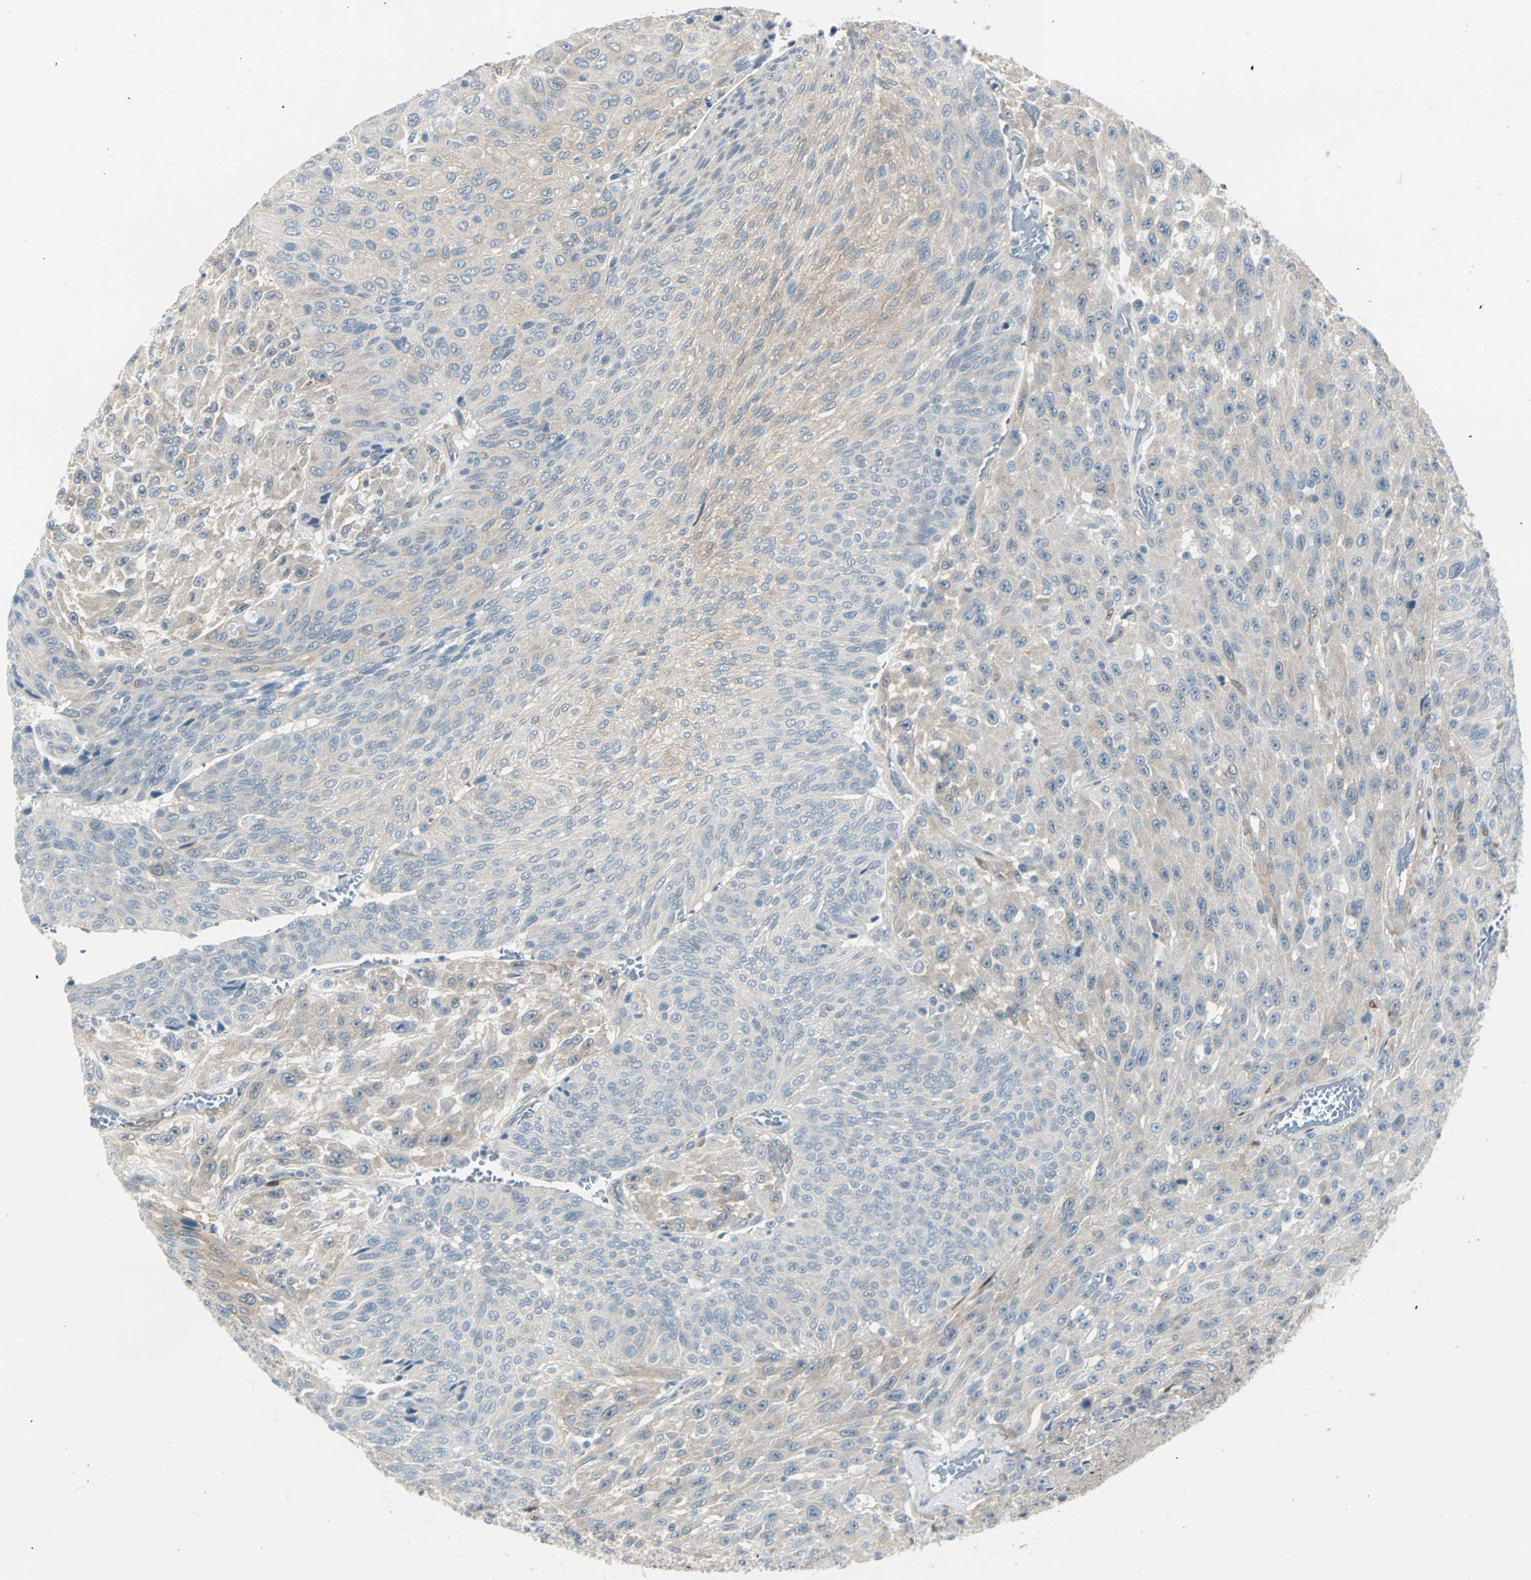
{"staining": {"intensity": "weak", "quantity": "25%-75%", "location": "cytoplasmic/membranous"}, "tissue": "urothelial cancer", "cell_type": "Tumor cells", "image_type": "cancer", "snomed": [{"axis": "morphology", "description": "Urothelial carcinoma, High grade"}, {"axis": "topography", "description": "Urinary bladder"}], "caption": "Protein staining displays weak cytoplasmic/membranous expression in about 25%-75% of tumor cells in urothelial cancer. (DAB (3,3'-diaminobenzidine) = brown stain, brightfield microscopy at high magnification).", "gene": "FHL2", "patient": {"sex": "male", "age": 66}}